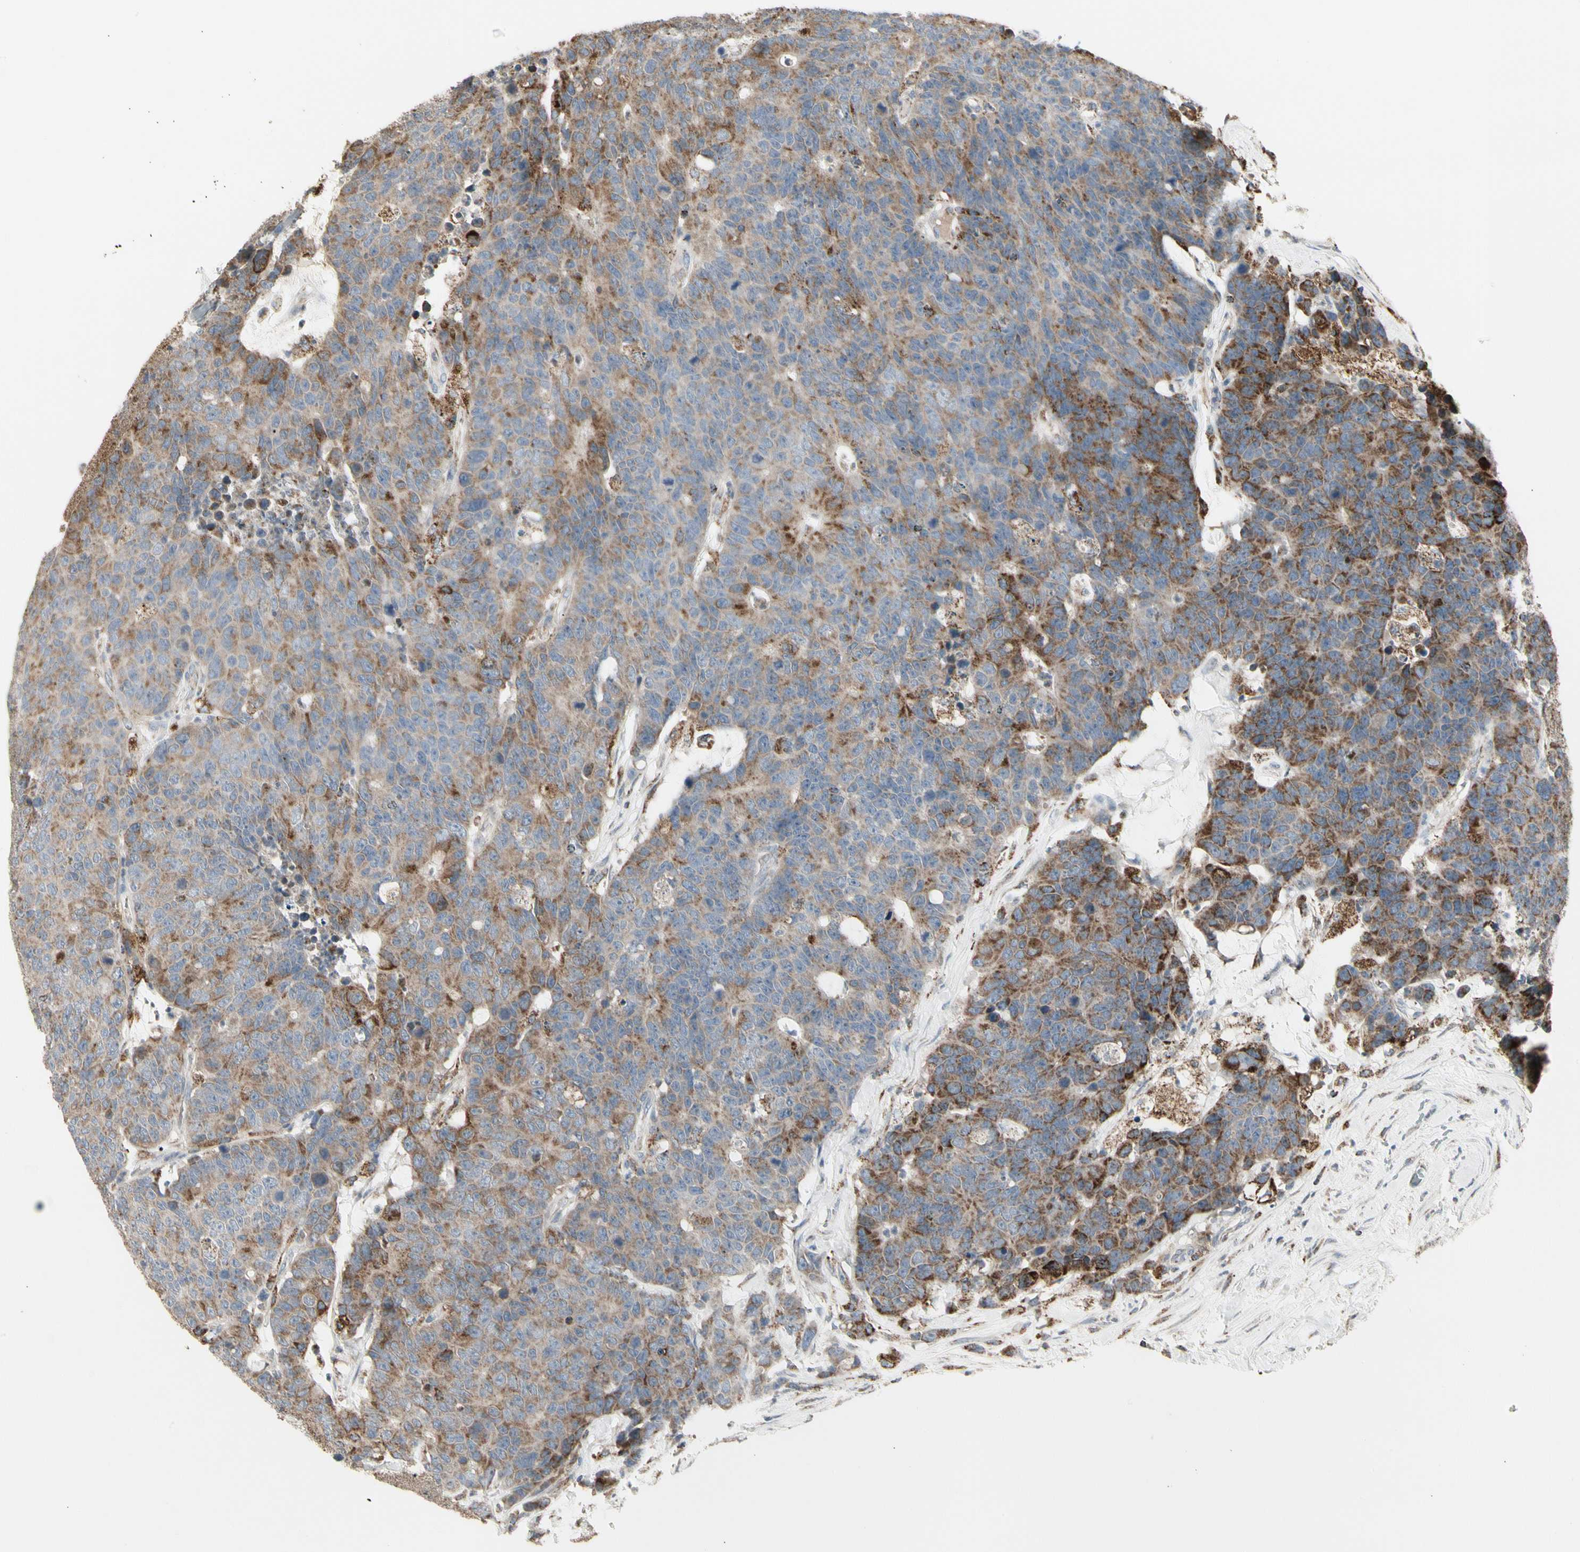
{"staining": {"intensity": "moderate", "quantity": ">75%", "location": "cytoplasmic/membranous"}, "tissue": "colorectal cancer", "cell_type": "Tumor cells", "image_type": "cancer", "snomed": [{"axis": "morphology", "description": "Adenocarcinoma, NOS"}, {"axis": "topography", "description": "Colon"}], "caption": "Immunohistochemical staining of human colorectal cancer shows medium levels of moderate cytoplasmic/membranous protein staining in approximately >75% of tumor cells.", "gene": "TMEM176A", "patient": {"sex": "female", "age": 86}}